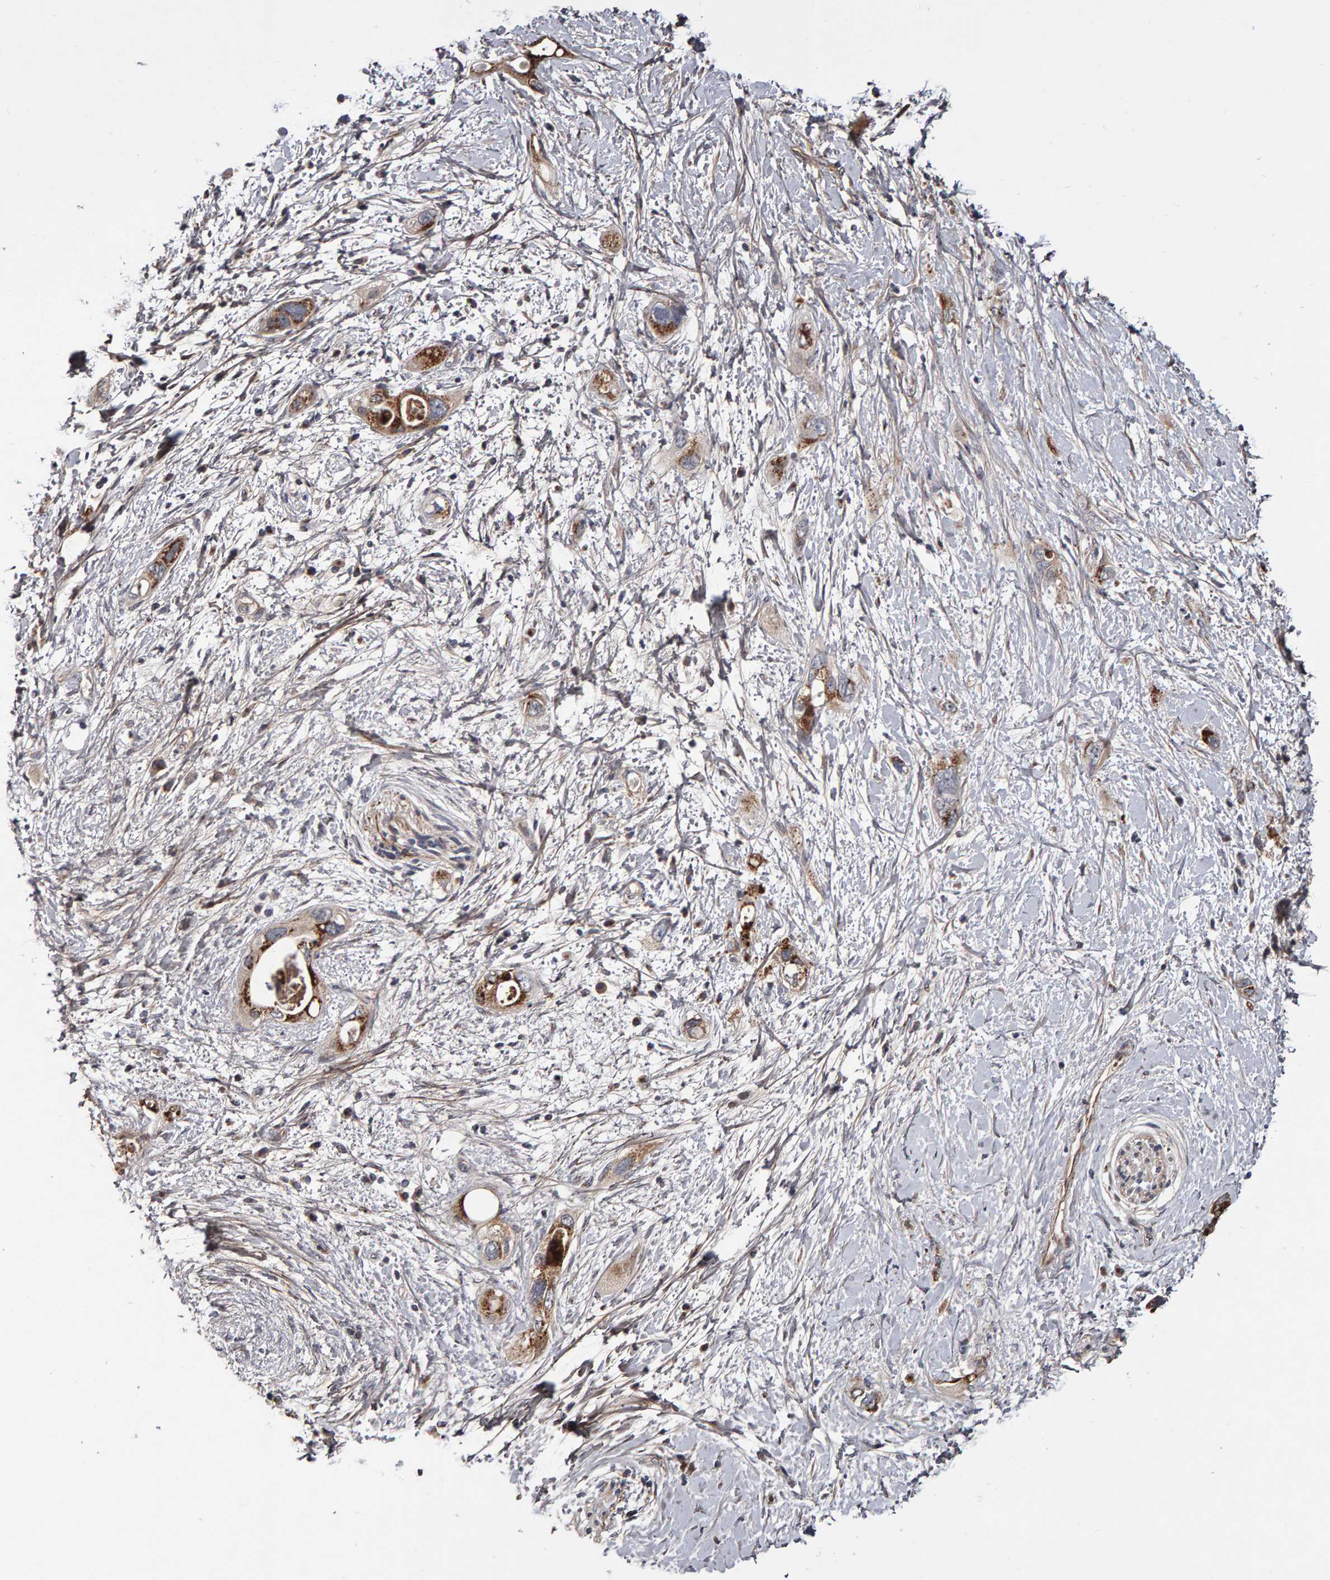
{"staining": {"intensity": "strong", "quantity": ">75%", "location": "cytoplasmic/membranous"}, "tissue": "pancreatic cancer", "cell_type": "Tumor cells", "image_type": "cancer", "snomed": [{"axis": "morphology", "description": "Adenocarcinoma, NOS"}, {"axis": "topography", "description": "Pancreas"}], "caption": "Immunohistochemical staining of human pancreatic adenocarcinoma shows high levels of strong cytoplasmic/membranous staining in about >75% of tumor cells.", "gene": "CANT1", "patient": {"sex": "female", "age": 56}}